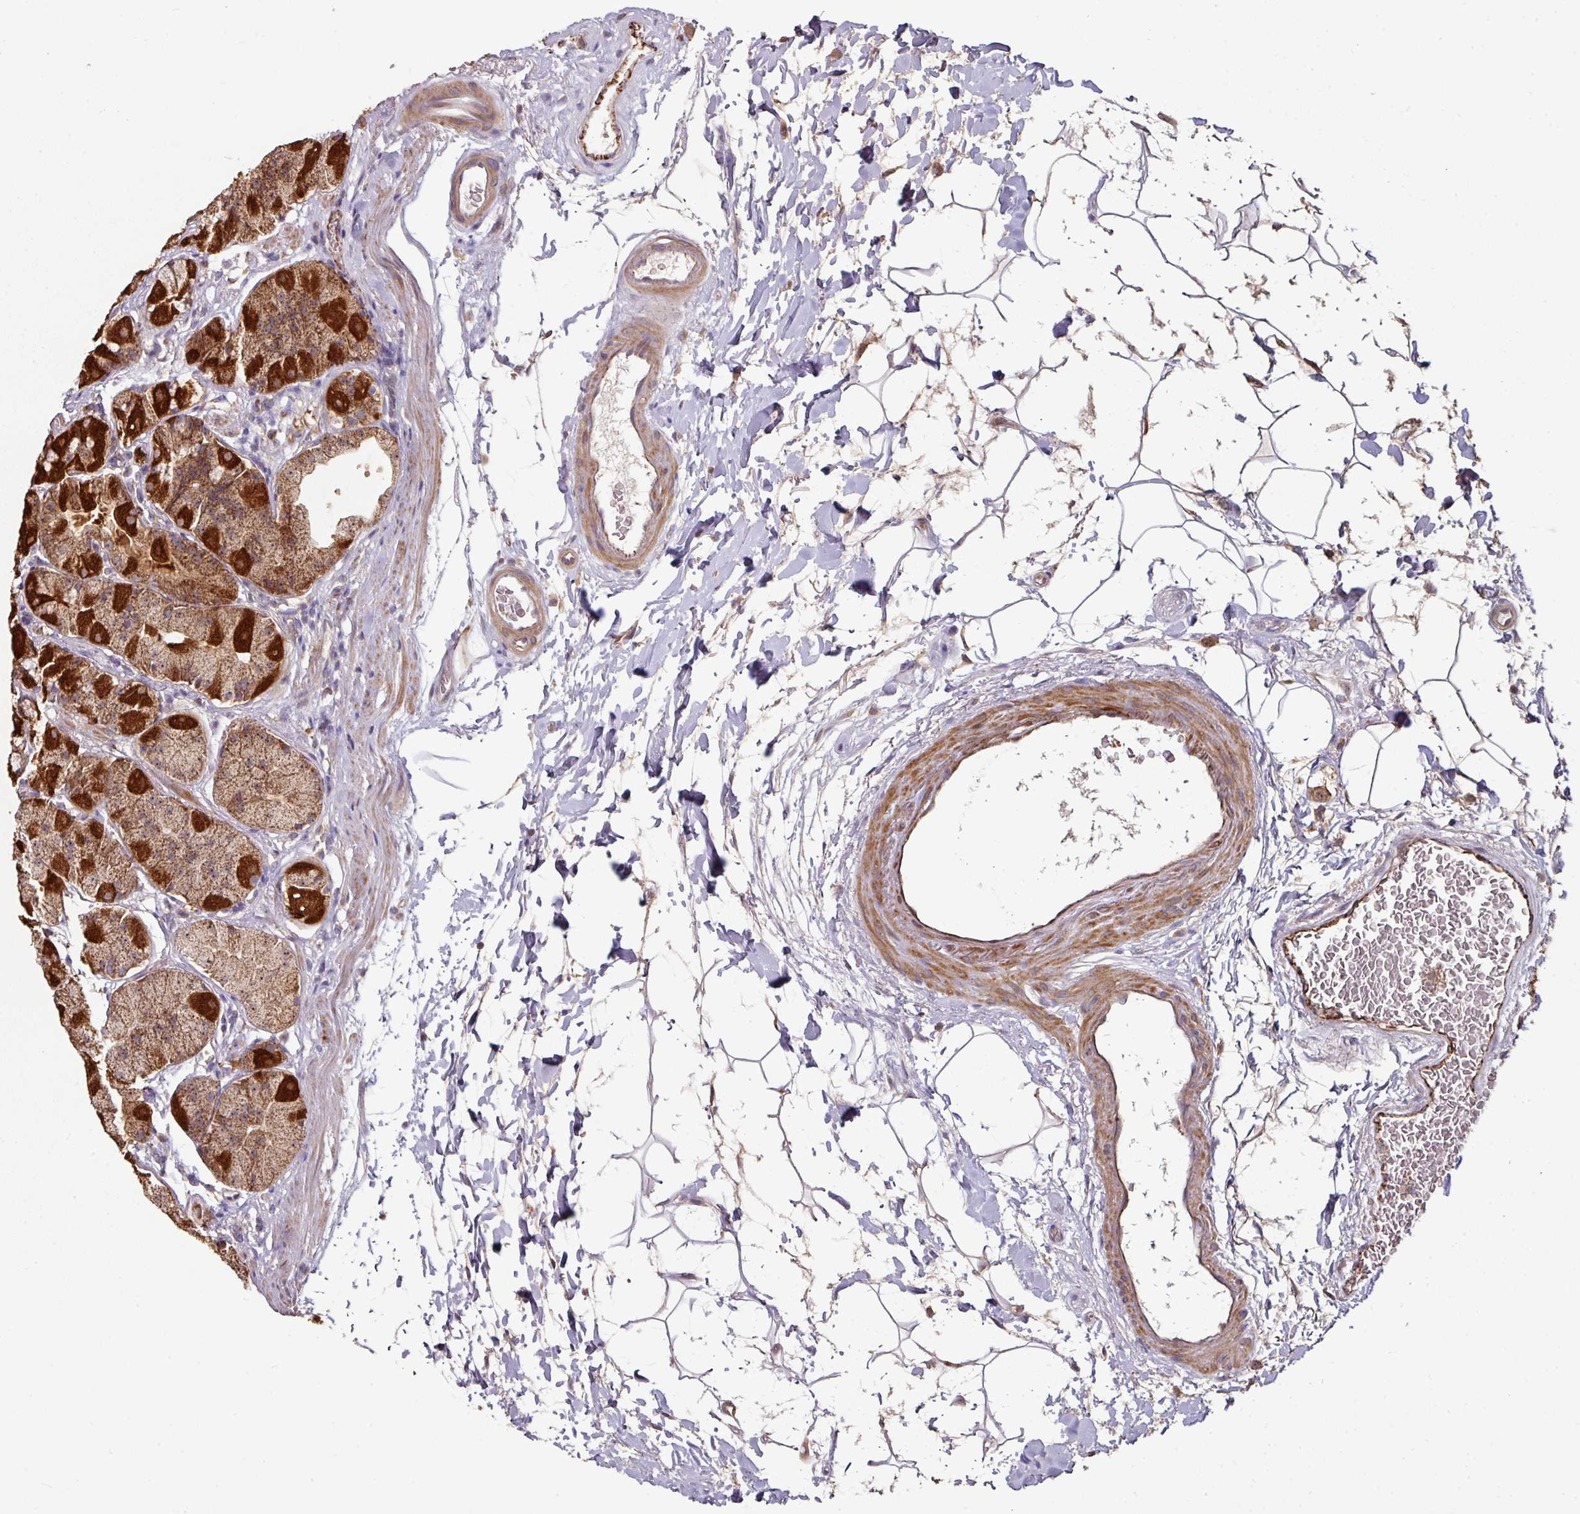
{"staining": {"intensity": "strong", "quantity": "25%-75%", "location": "cytoplasmic/membranous"}, "tissue": "stomach", "cell_type": "Glandular cells", "image_type": "normal", "snomed": [{"axis": "morphology", "description": "Normal tissue, NOS"}, {"axis": "topography", "description": "Stomach"}], "caption": "Immunohistochemical staining of normal human stomach demonstrates high levels of strong cytoplasmic/membranous expression in about 25%-75% of glandular cells.", "gene": "OR2D3", "patient": {"sex": "male", "age": 57}}